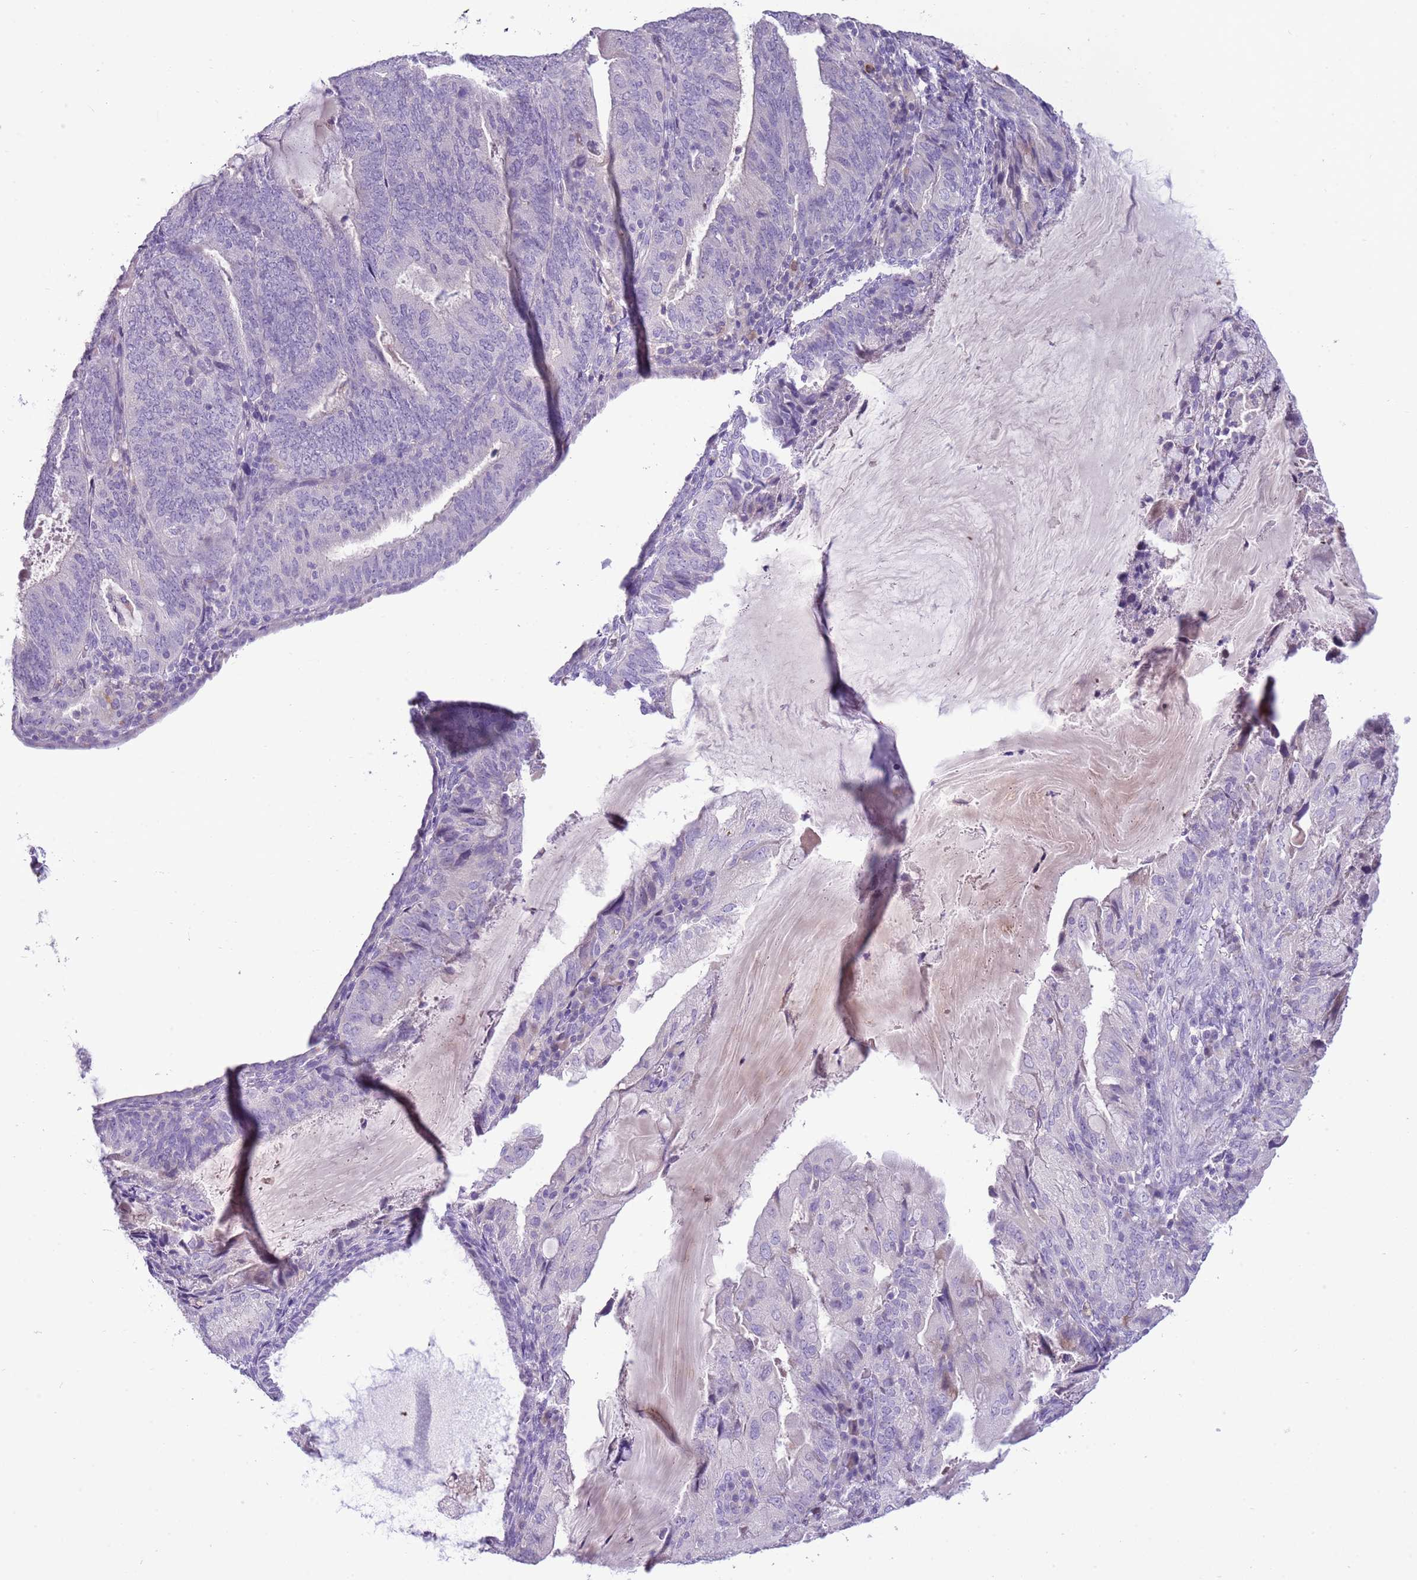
{"staining": {"intensity": "negative", "quantity": "none", "location": "none"}, "tissue": "endometrial cancer", "cell_type": "Tumor cells", "image_type": "cancer", "snomed": [{"axis": "morphology", "description": "Adenocarcinoma, NOS"}, {"axis": "topography", "description": "Endometrium"}], "caption": "Human endometrial adenocarcinoma stained for a protein using IHC shows no positivity in tumor cells.", "gene": "SCAMP5", "patient": {"sex": "female", "age": 81}}